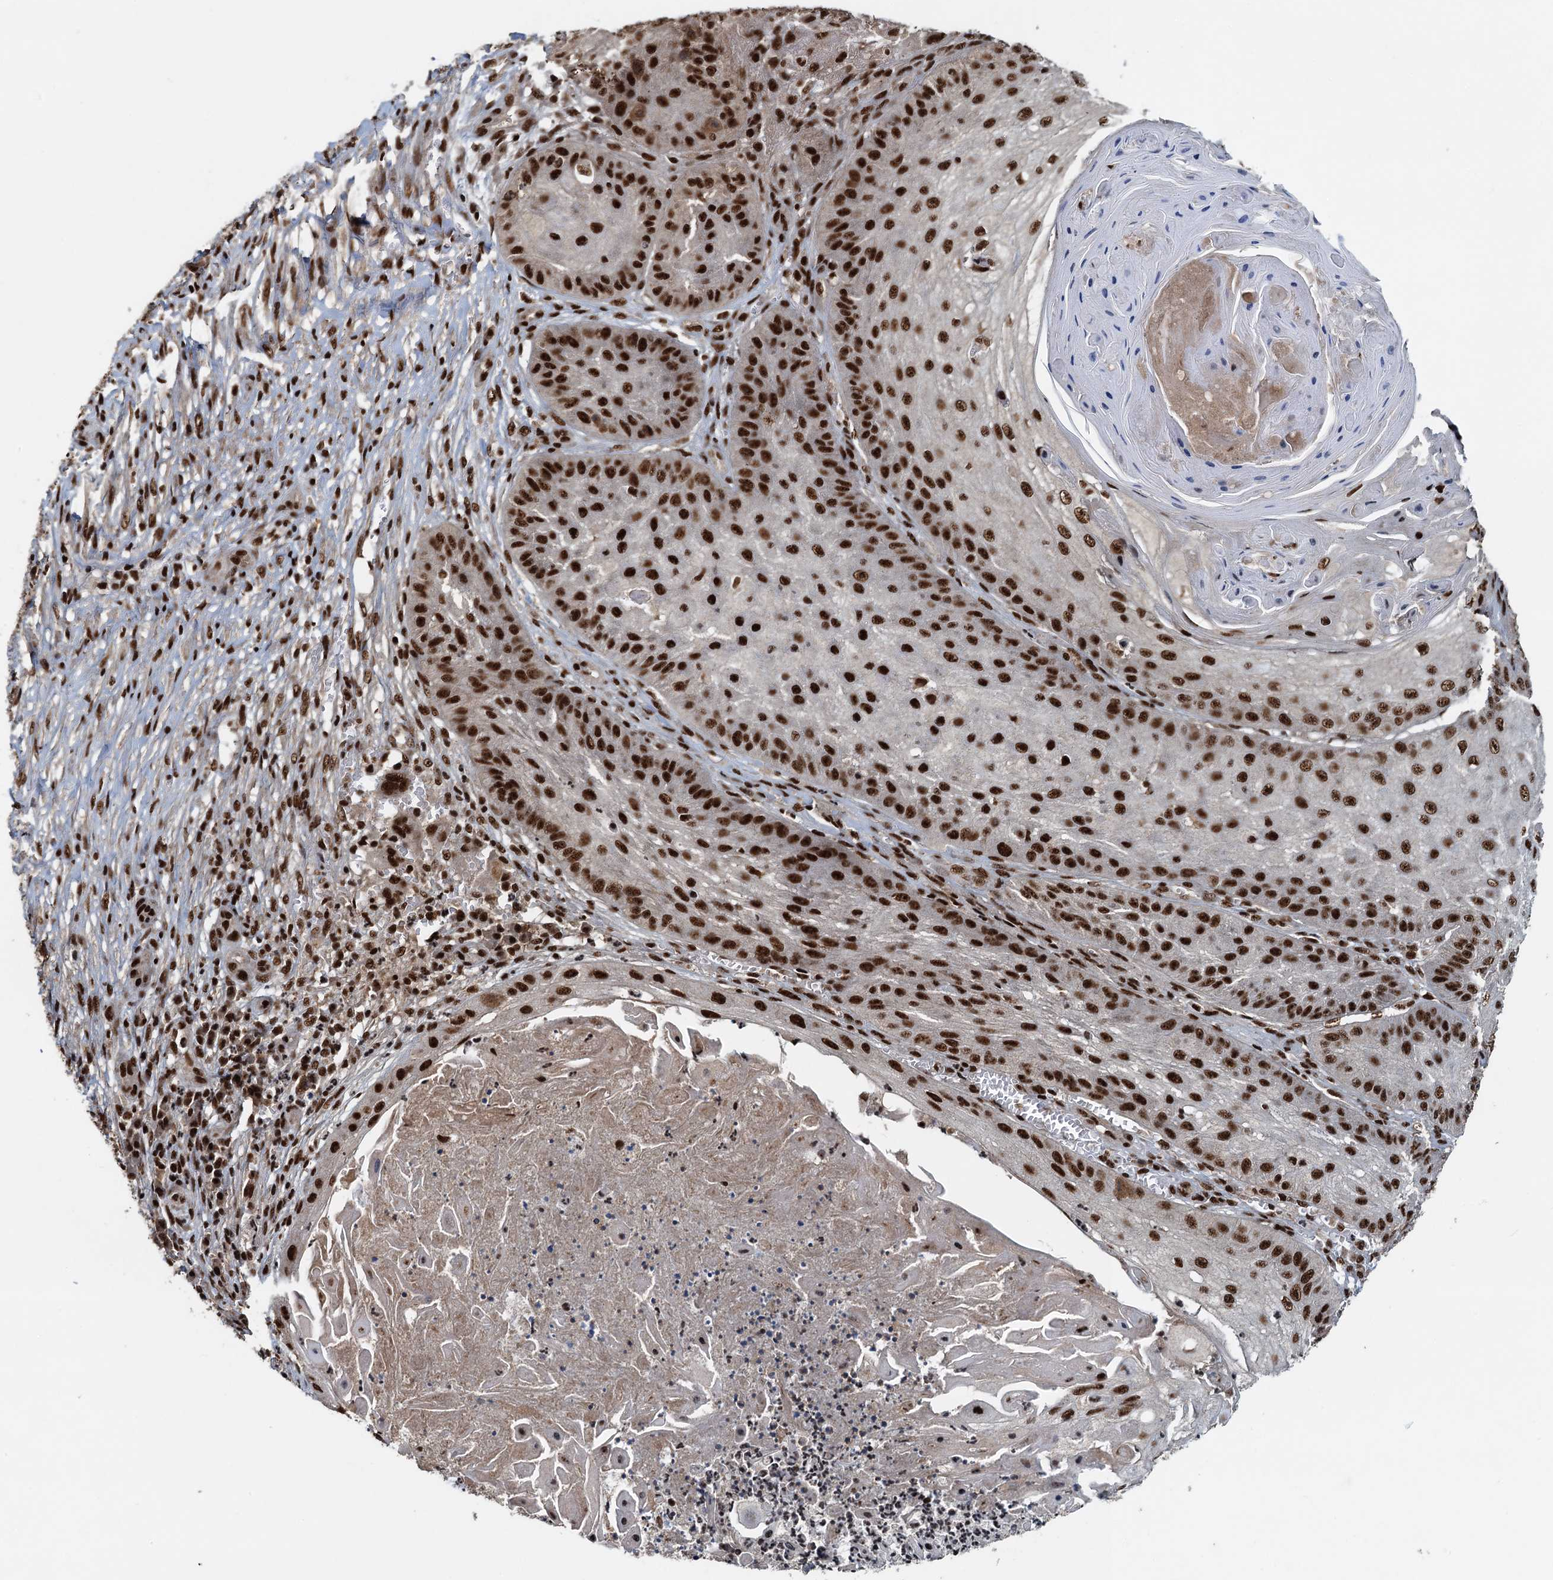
{"staining": {"intensity": "strong", "quantity": ">75%", "location": "nuclear"}, "tissue": "skin cancer", "cell_type": "Tumor cells", "image_type": "cancer", "snomed": [{"axis": "morphology", "description": "Squamous cell carcinoma, NOS"}, {"axis": "topography", "description": "Skin"}], "caption": "The histopathology image shows staining of skin squamous cell carcinoma, revealing strong nuclear protein positivity (brown color) within tumor cells. Using DAB (3,3'-diaminobenzidine) (brown) and hematoxylin (blue) stains, captured at high magnification using brightfield microscopy.", "gene": "ZC3H18", "patient": {"sex": "male", "age": 70}}